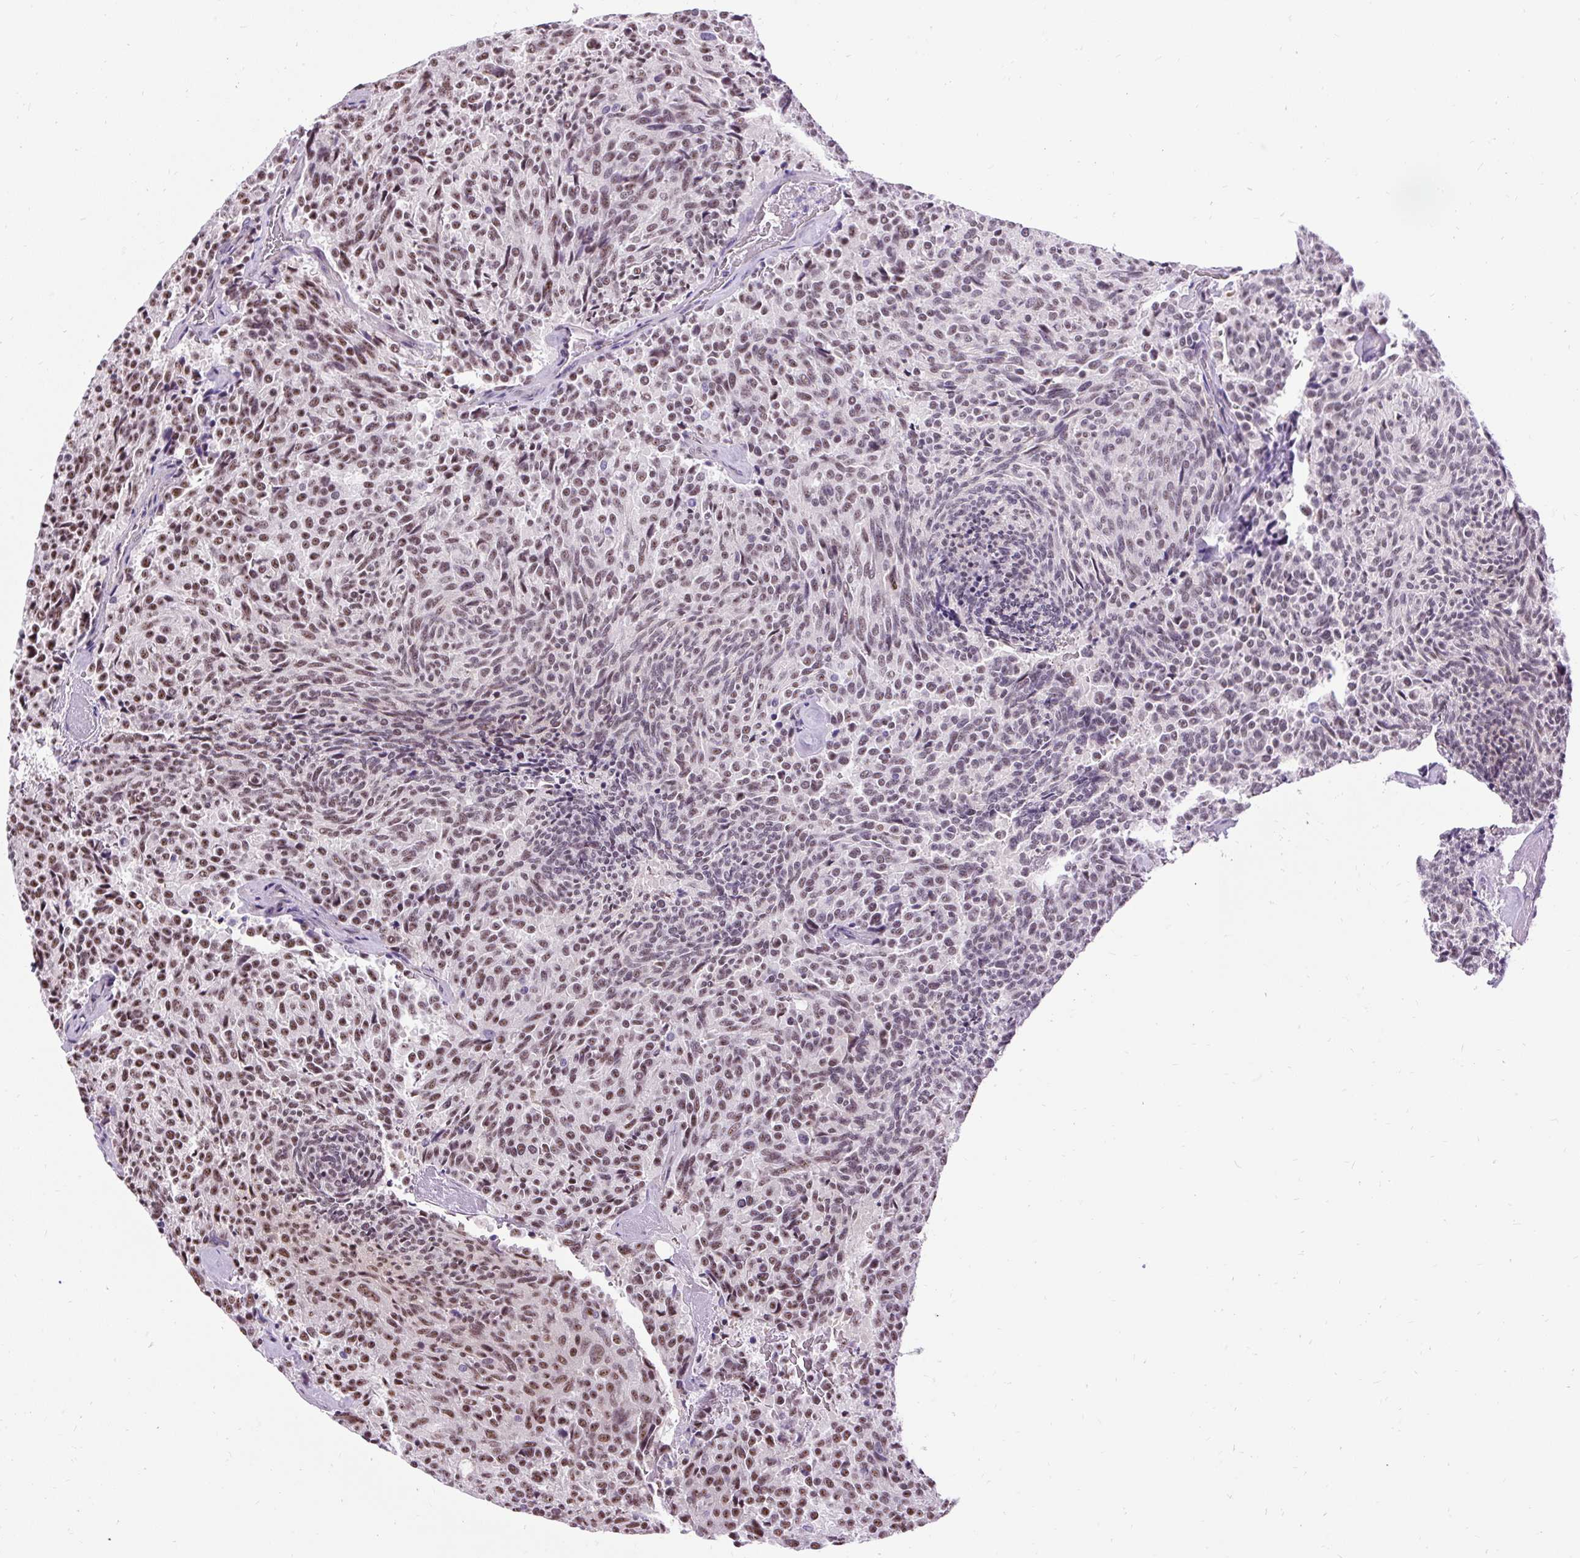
{"staining": {"intensity": "moderate", "quantity": "25%-75%", "location": "nuclear"}, "tissue": "carcinoid", "cell_type": "Tumor cells", "image_type": "cancer", "snomed": [{"axis": "morphology", "description": "Carcinoid, malignant, NOS"}, {"axis": "topography", "description": "Pancreas"}], "caption": "Immunohistochemical staining of human carcinoid (malignant) shows medium levels of moderate nuclear protein positivity in about 25%-75% of tumor cells.", "gene": "SMC5", "patient": {"sex": "female", "age": 54}}